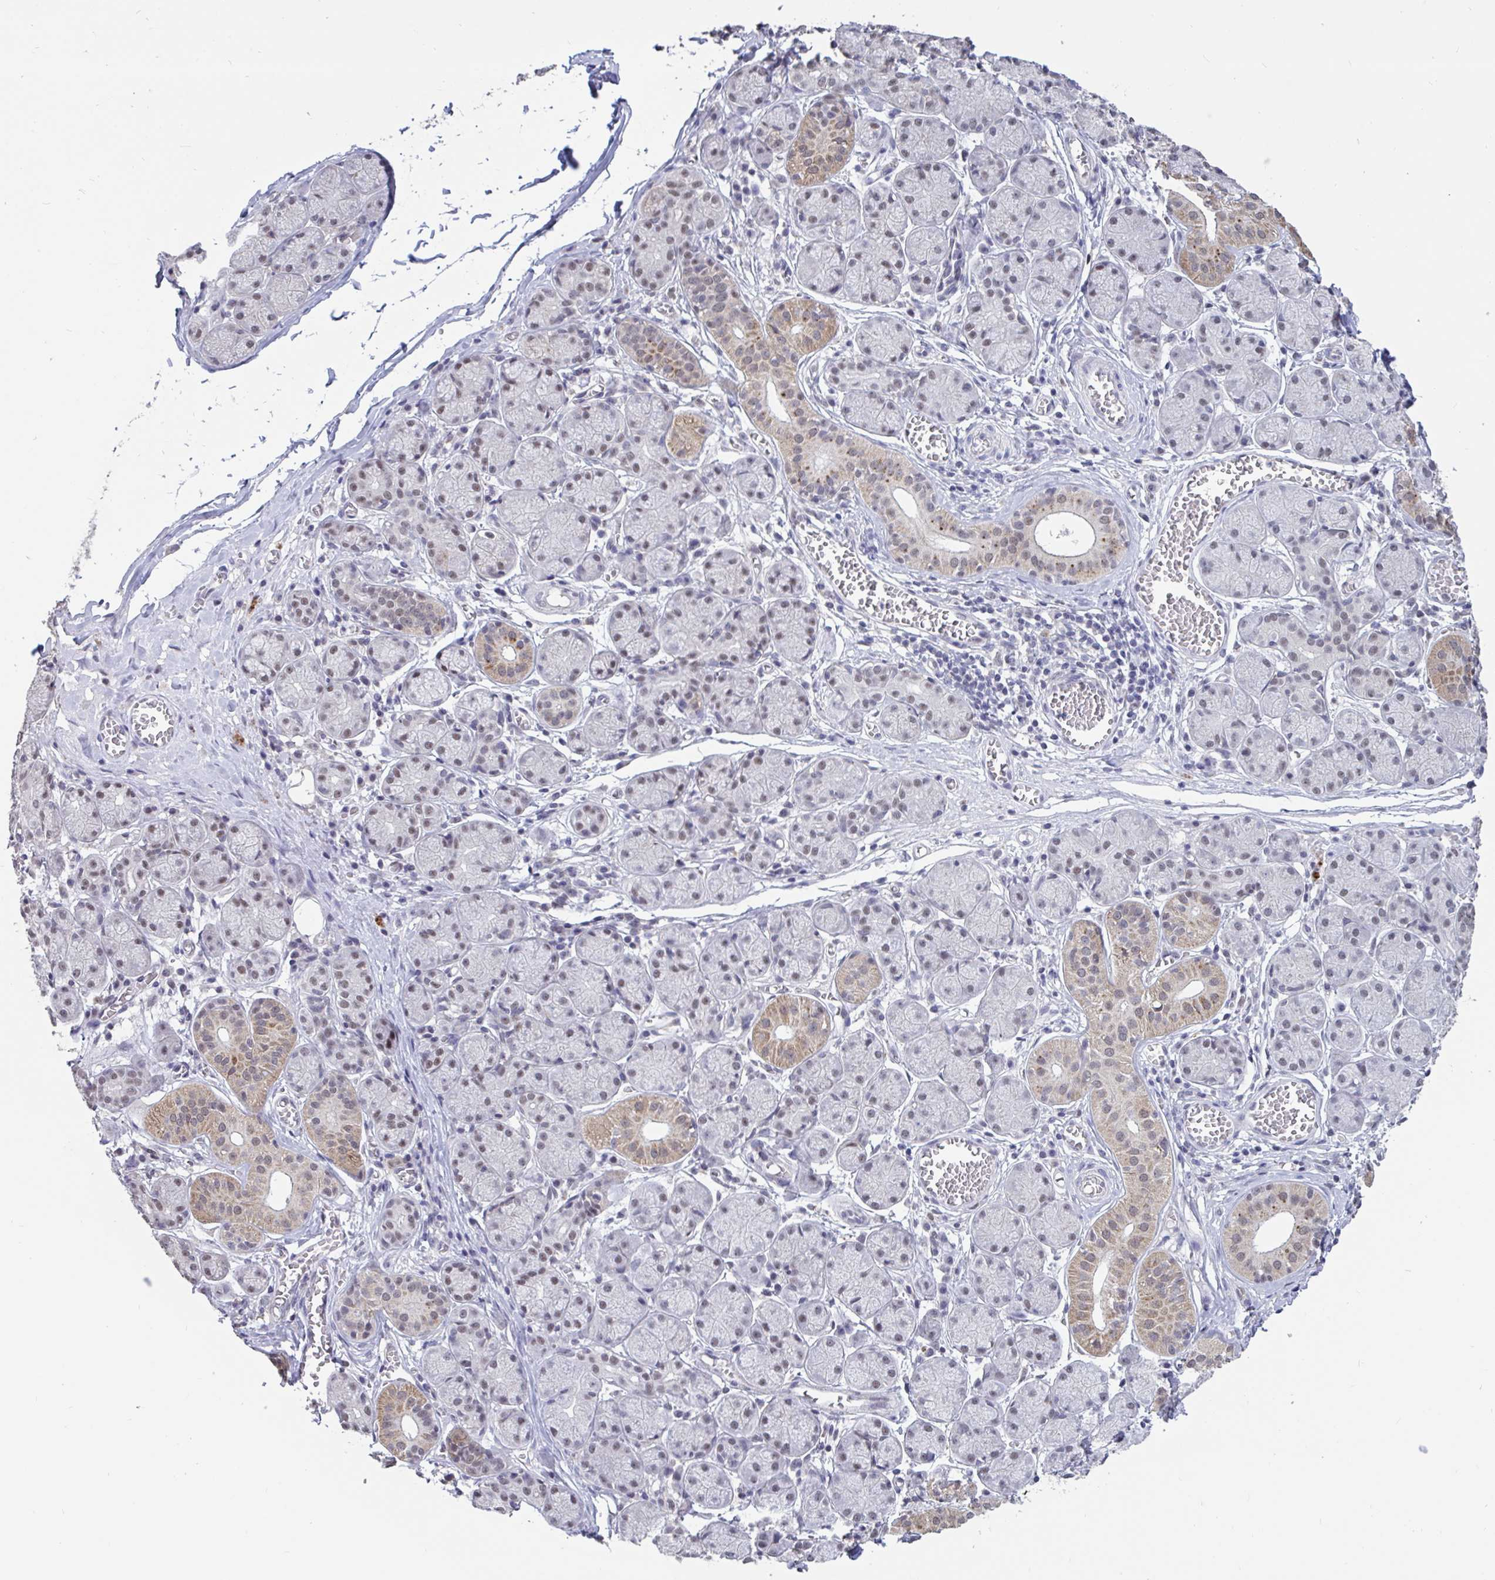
{"staining": {"intensity": "moderate", "quantity": "25%-75%", "location": "cytoplasmic/membranous,nuclear"}, "tissue": "salivary gland", "cell_type": "Glandular cells", "image_type": "normal", "snomed": [{"axis": "morphology", "description": "Normal tissue, NOS"}, {"axis": "topography", "description": "Salivary gland"}], "caption": "IHC photomicrograph of benign salivary gland stained for a protein (brown), which exhibits medium levels of moderate cytoplasmic/membranous,nuclear staining in about 25%-75% of glandular cells.", "gene": "DDX39A", "patient": {"sex": "female", "age": 24}}